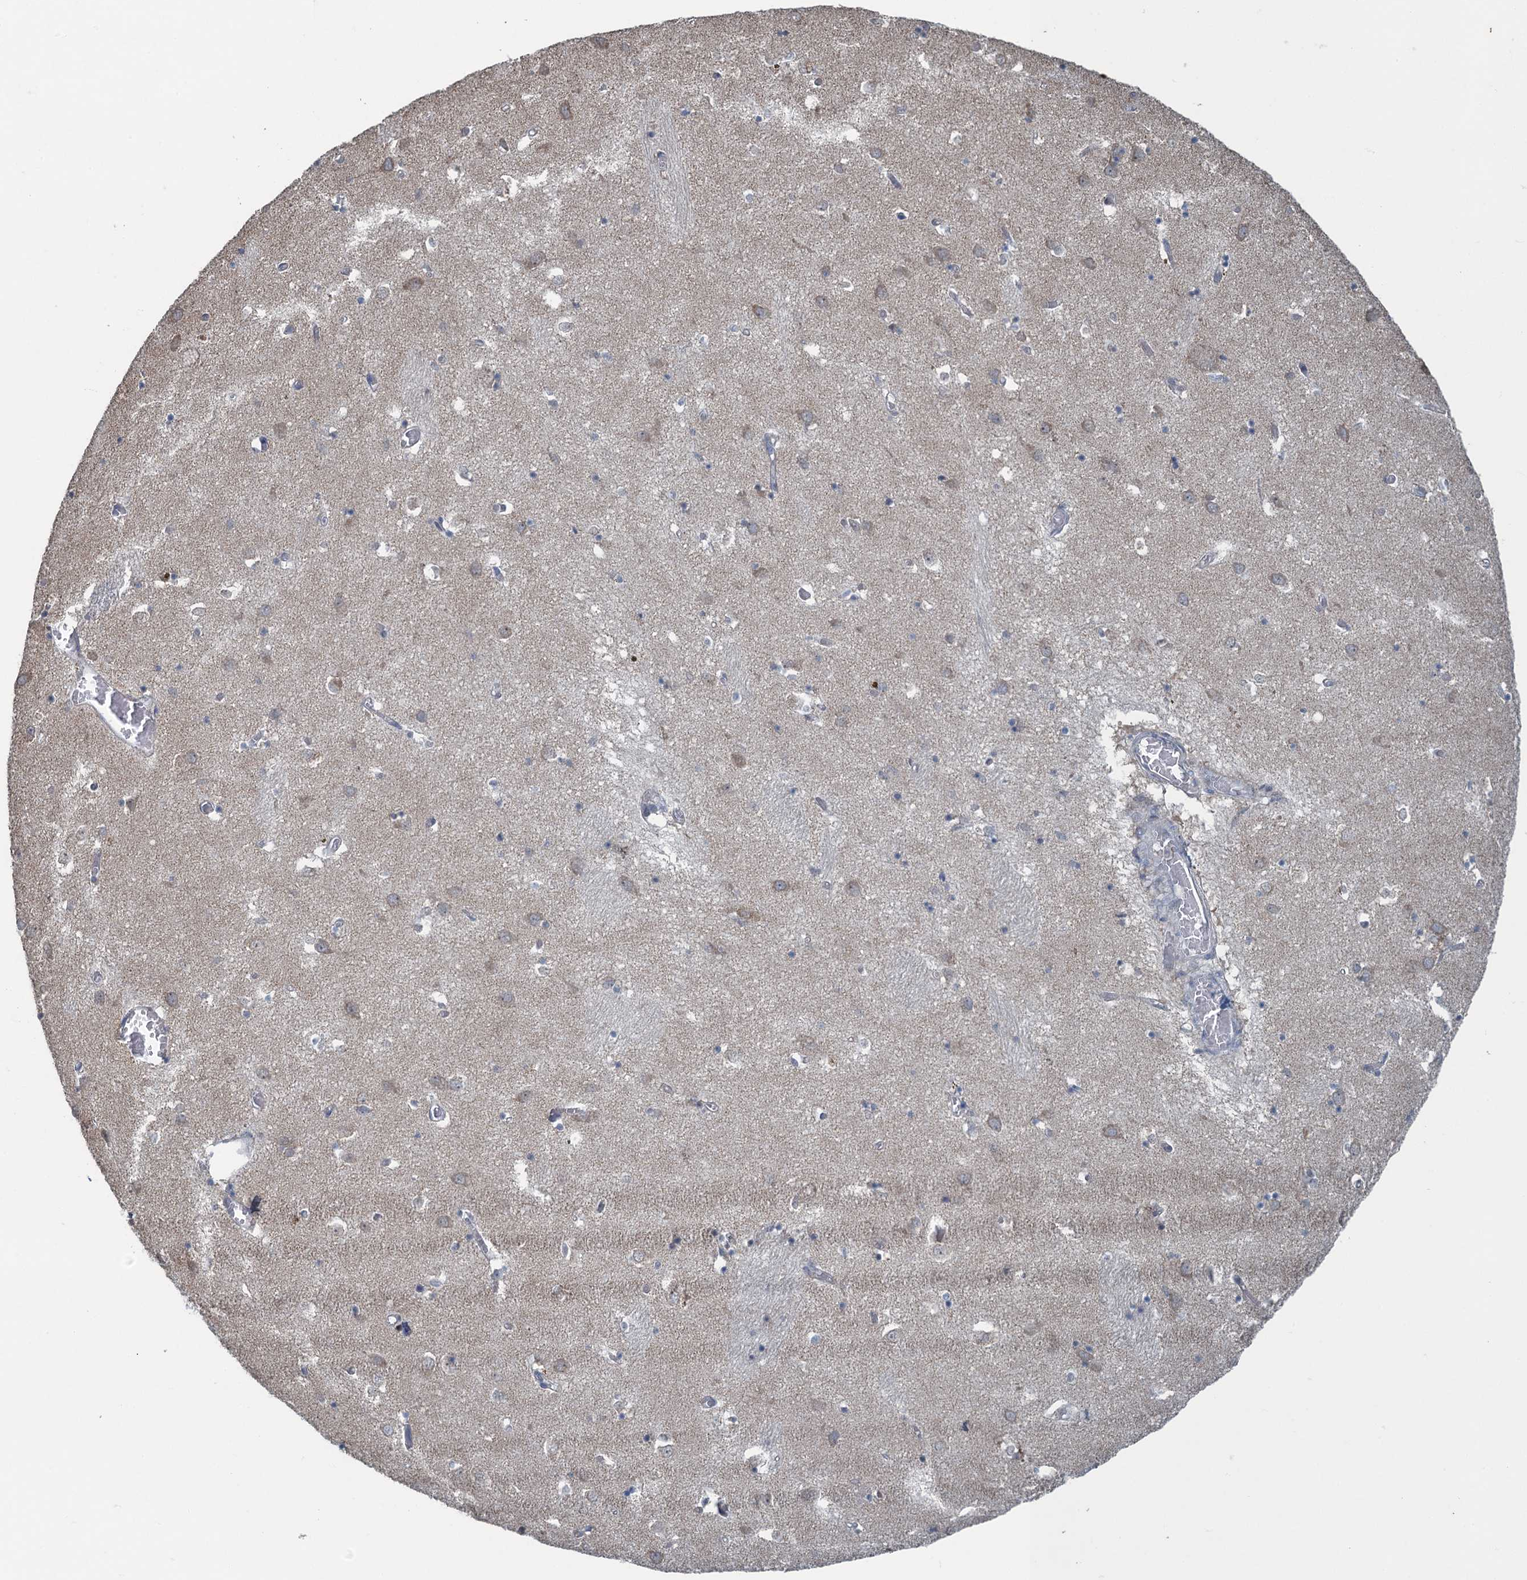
{"staining": {"intensity": "negative", "quantity": "none", "location": "none"}, "tissue": "caudate", "cell_type": "Glial cells", "image_type": "normal", "snomed": [{"axis": "morphology", "description": "Normal tissue, NOS"}, {"axis": "topography", "description": "Lateral ventricle wall"}], "caption": "Immunohistochemistry image of benign caudate stained for a protein (brown), which reveals no staining in glial cells.", "gene": "TEX35", "patient": {"sex": "male", "age": 70}}